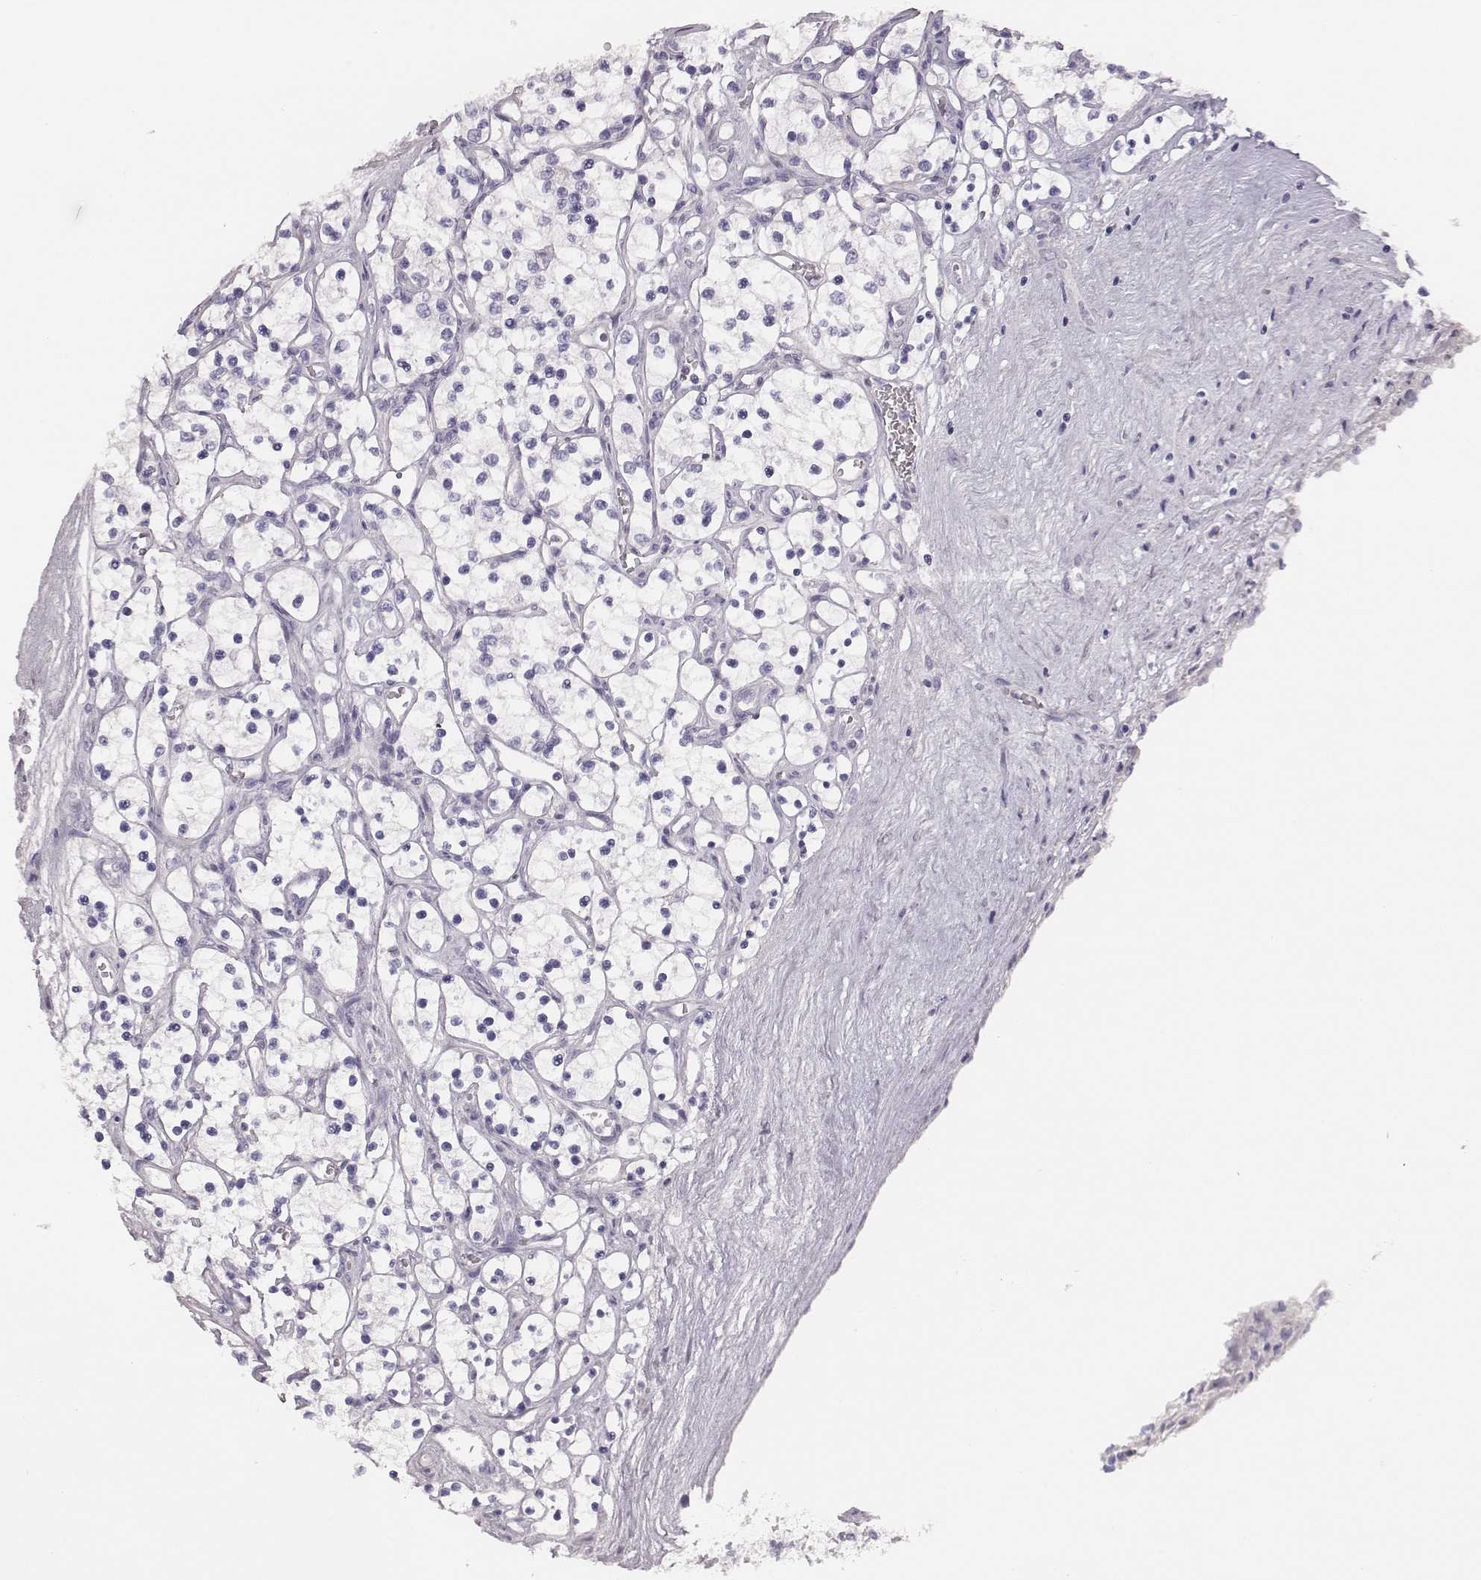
{"staining": {"intensity": "negative", "quantity": "none", "location": "none"}, "tissue": "renal cancer", "cell_type": "Tumor cells", "image_type": "cancer", "snomed": [{"axis": "morphology", "description": "Adenocarcinoma, NOS"}, {"axis": "topography", "description": "Kidney"}], "caption": "The image shows no staining of tumor cells in adenocarcinoma (renal).", "gene": "ADAM7", "patient": {"sex": "female", "age": 69}}